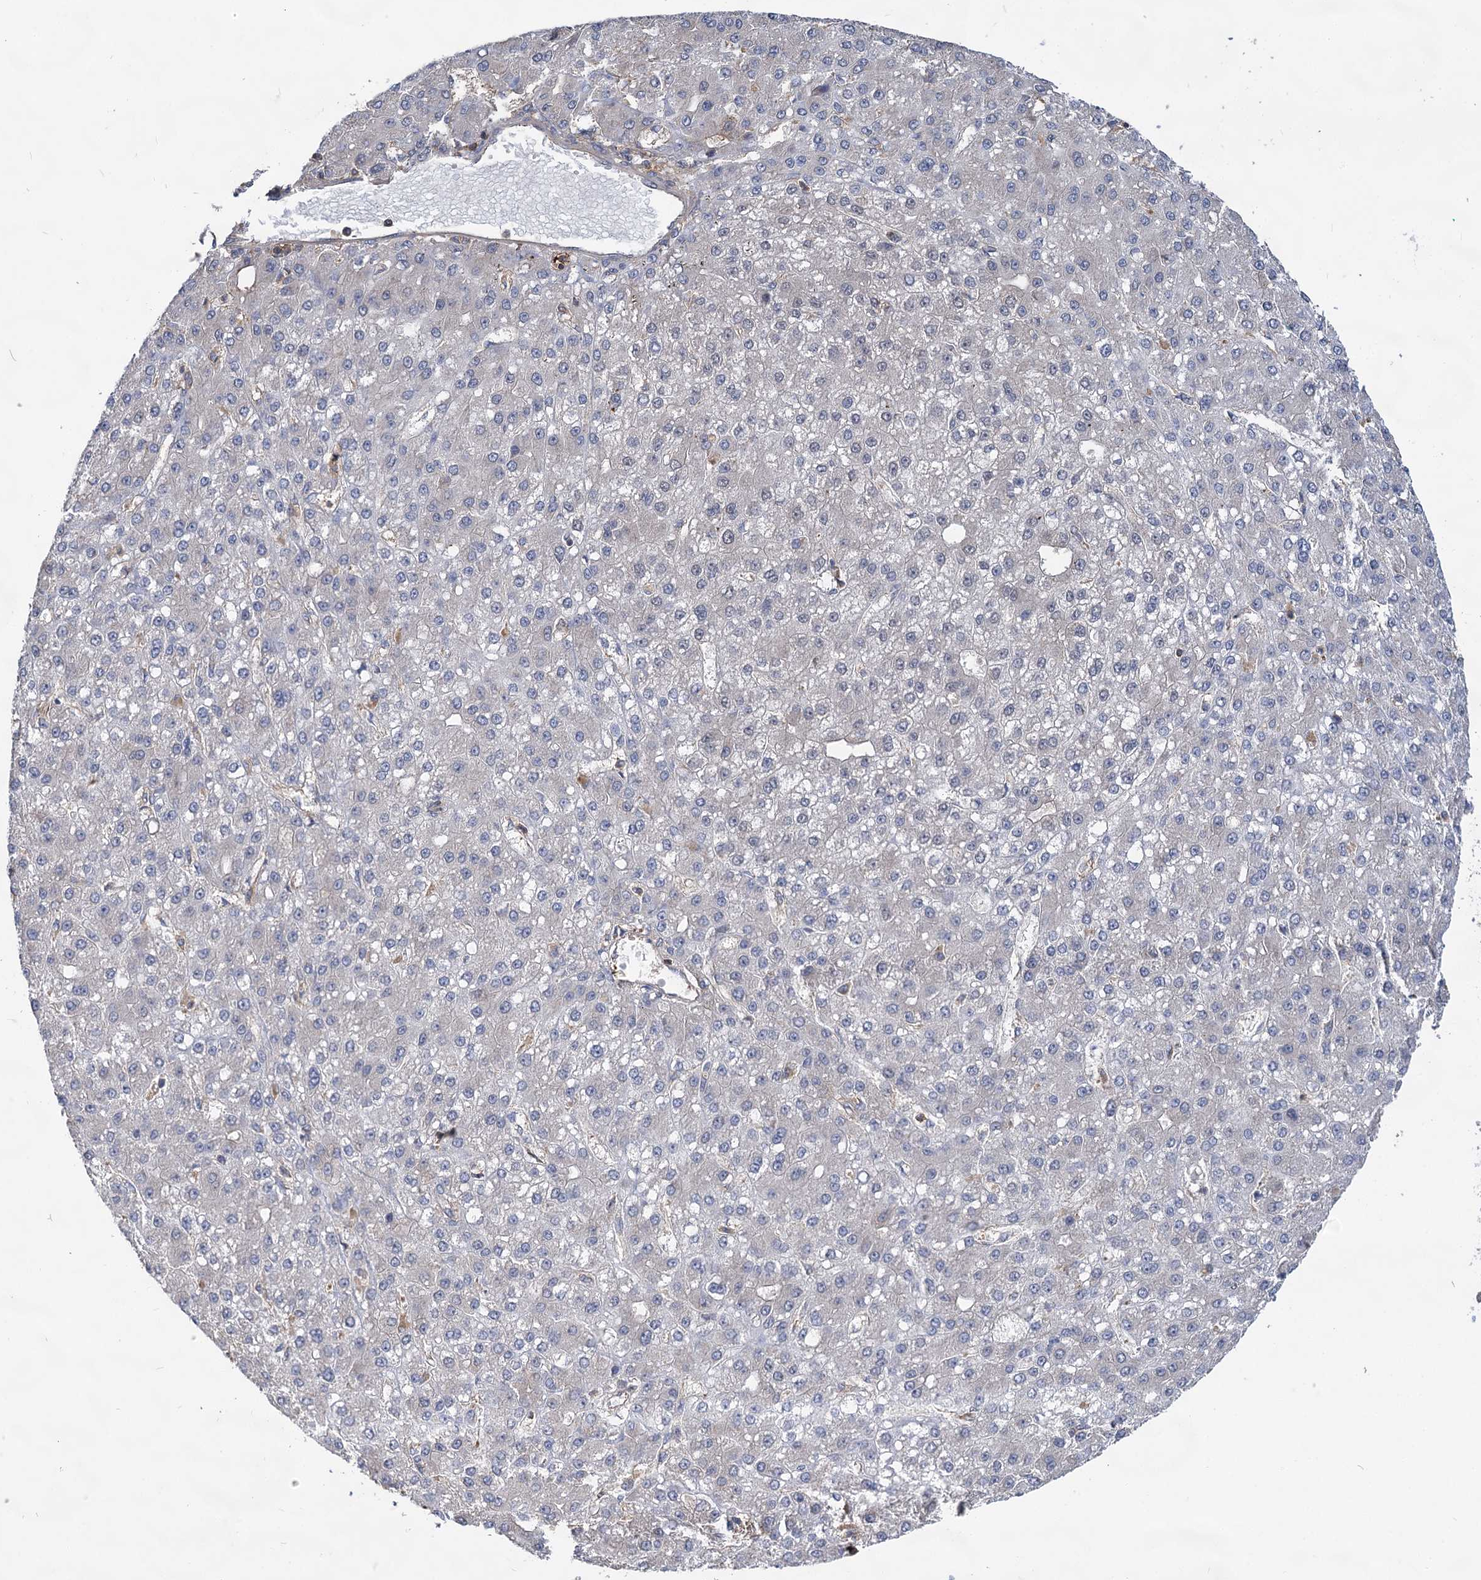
{"staining": {"intensity": "negative", "quantity": "none", "location": "none"}, "tissue": "liver cancer", "cell_type": "Tumor cells", "image_type": "cancer", "snomed": [{"axis": "morphology", "description": "Carcinoma, Hepatocellular, NOS"}, {"axis": "topography", "description": "Liver"}], "caption": "Photomicrograph shows no protein expression in tumor cells of liver cancer (hepatocellular carcinoma) tissue.", "gene": "PACS1", "patient": {"sex": "male", "age": 67}}